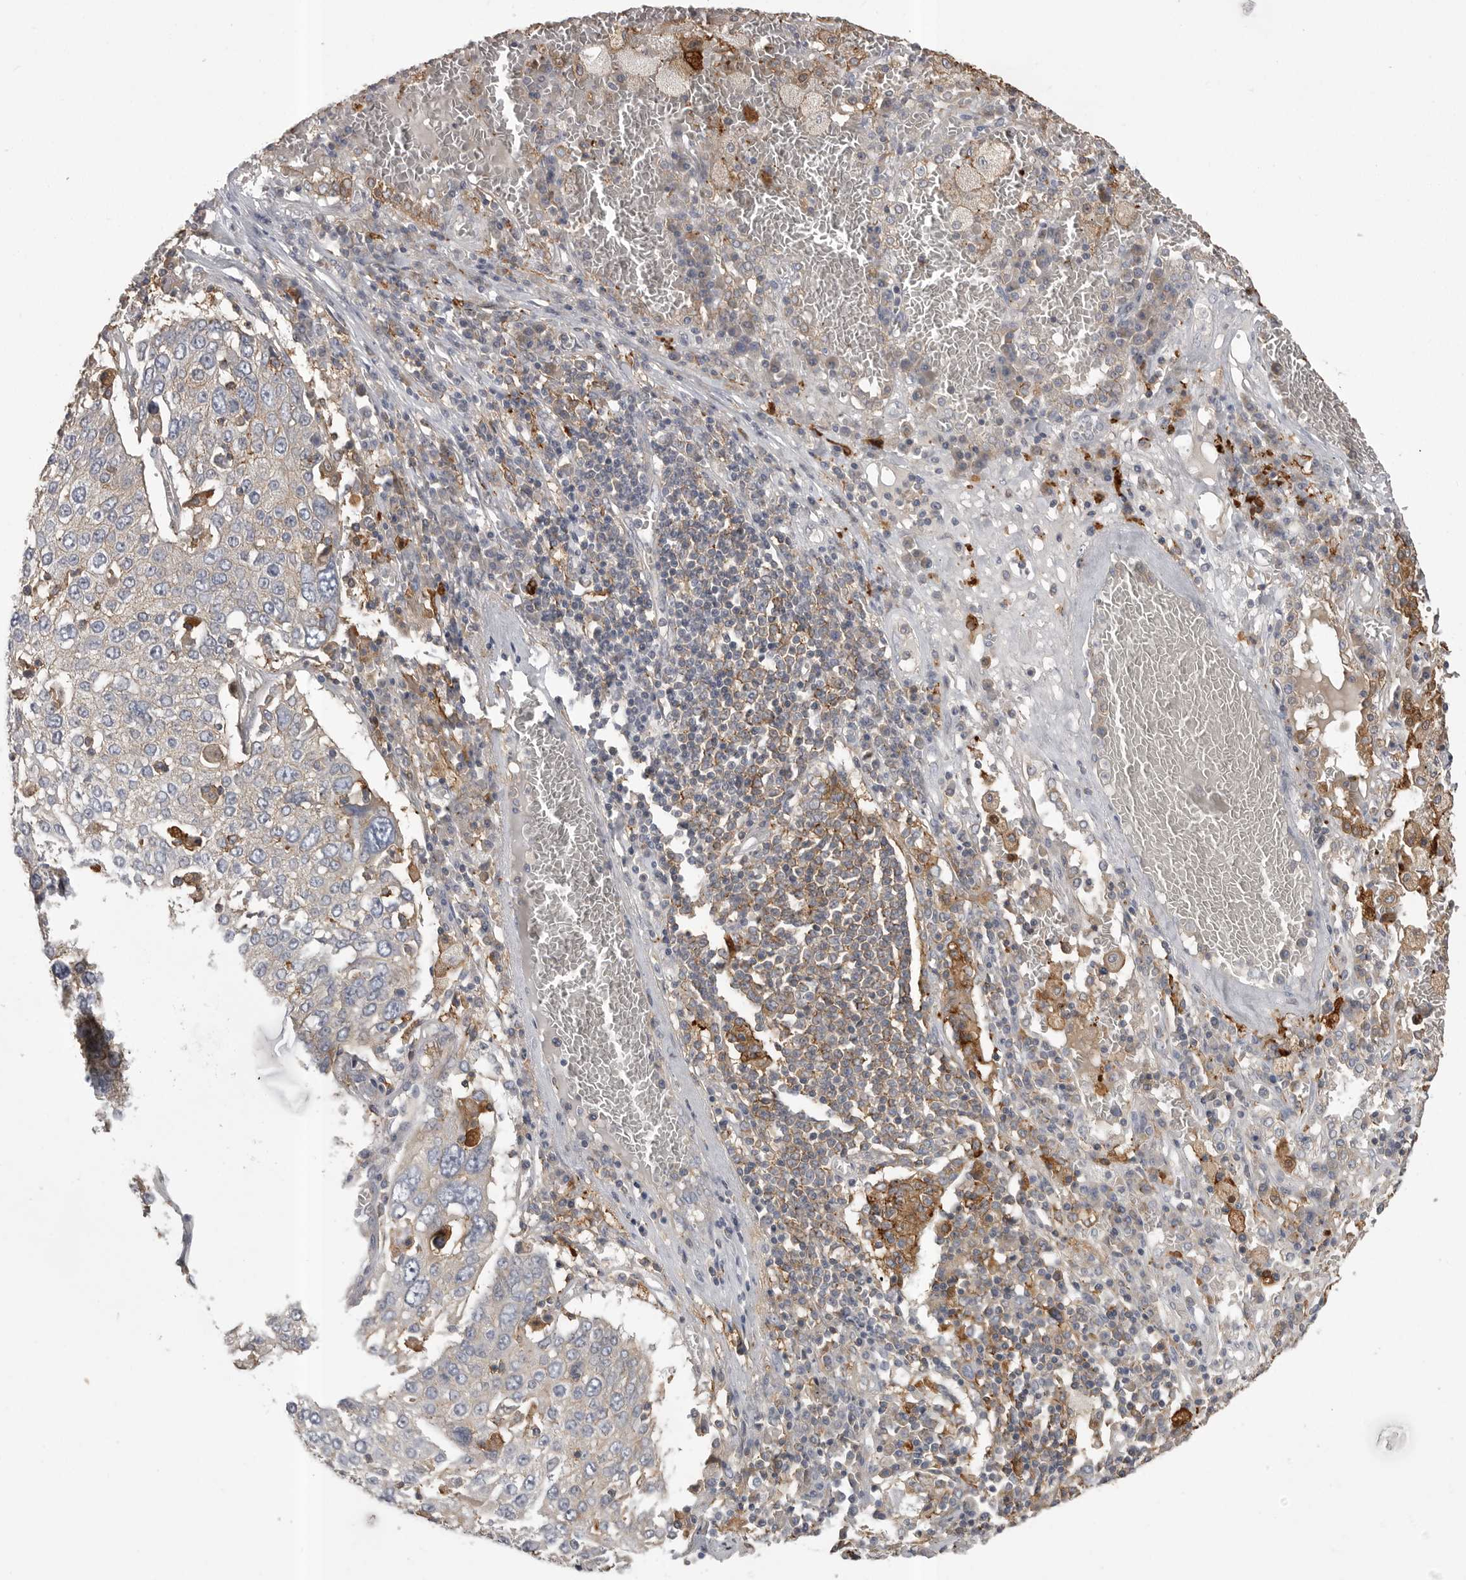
{"staining": {"intensity": "weak", "quantity": "<25%", "location": "cytoplasmic/membranous"}, "tissue": "lung cancer", "cell_type": "Tumor cells", "image_type": "cancer", "snomed": [{"axis": "morphology", "description": "Squamous cell carcinoma, NOS"}, {"axis": "topography", "description": "Lung"}], "caption": "This is a image of IHC staining of lung cancer (squamous cell carcinoma), which shows no positivity in tumor cells.", "gene": "CMTM6", "patient": {"sex": "male", "age": 65}}